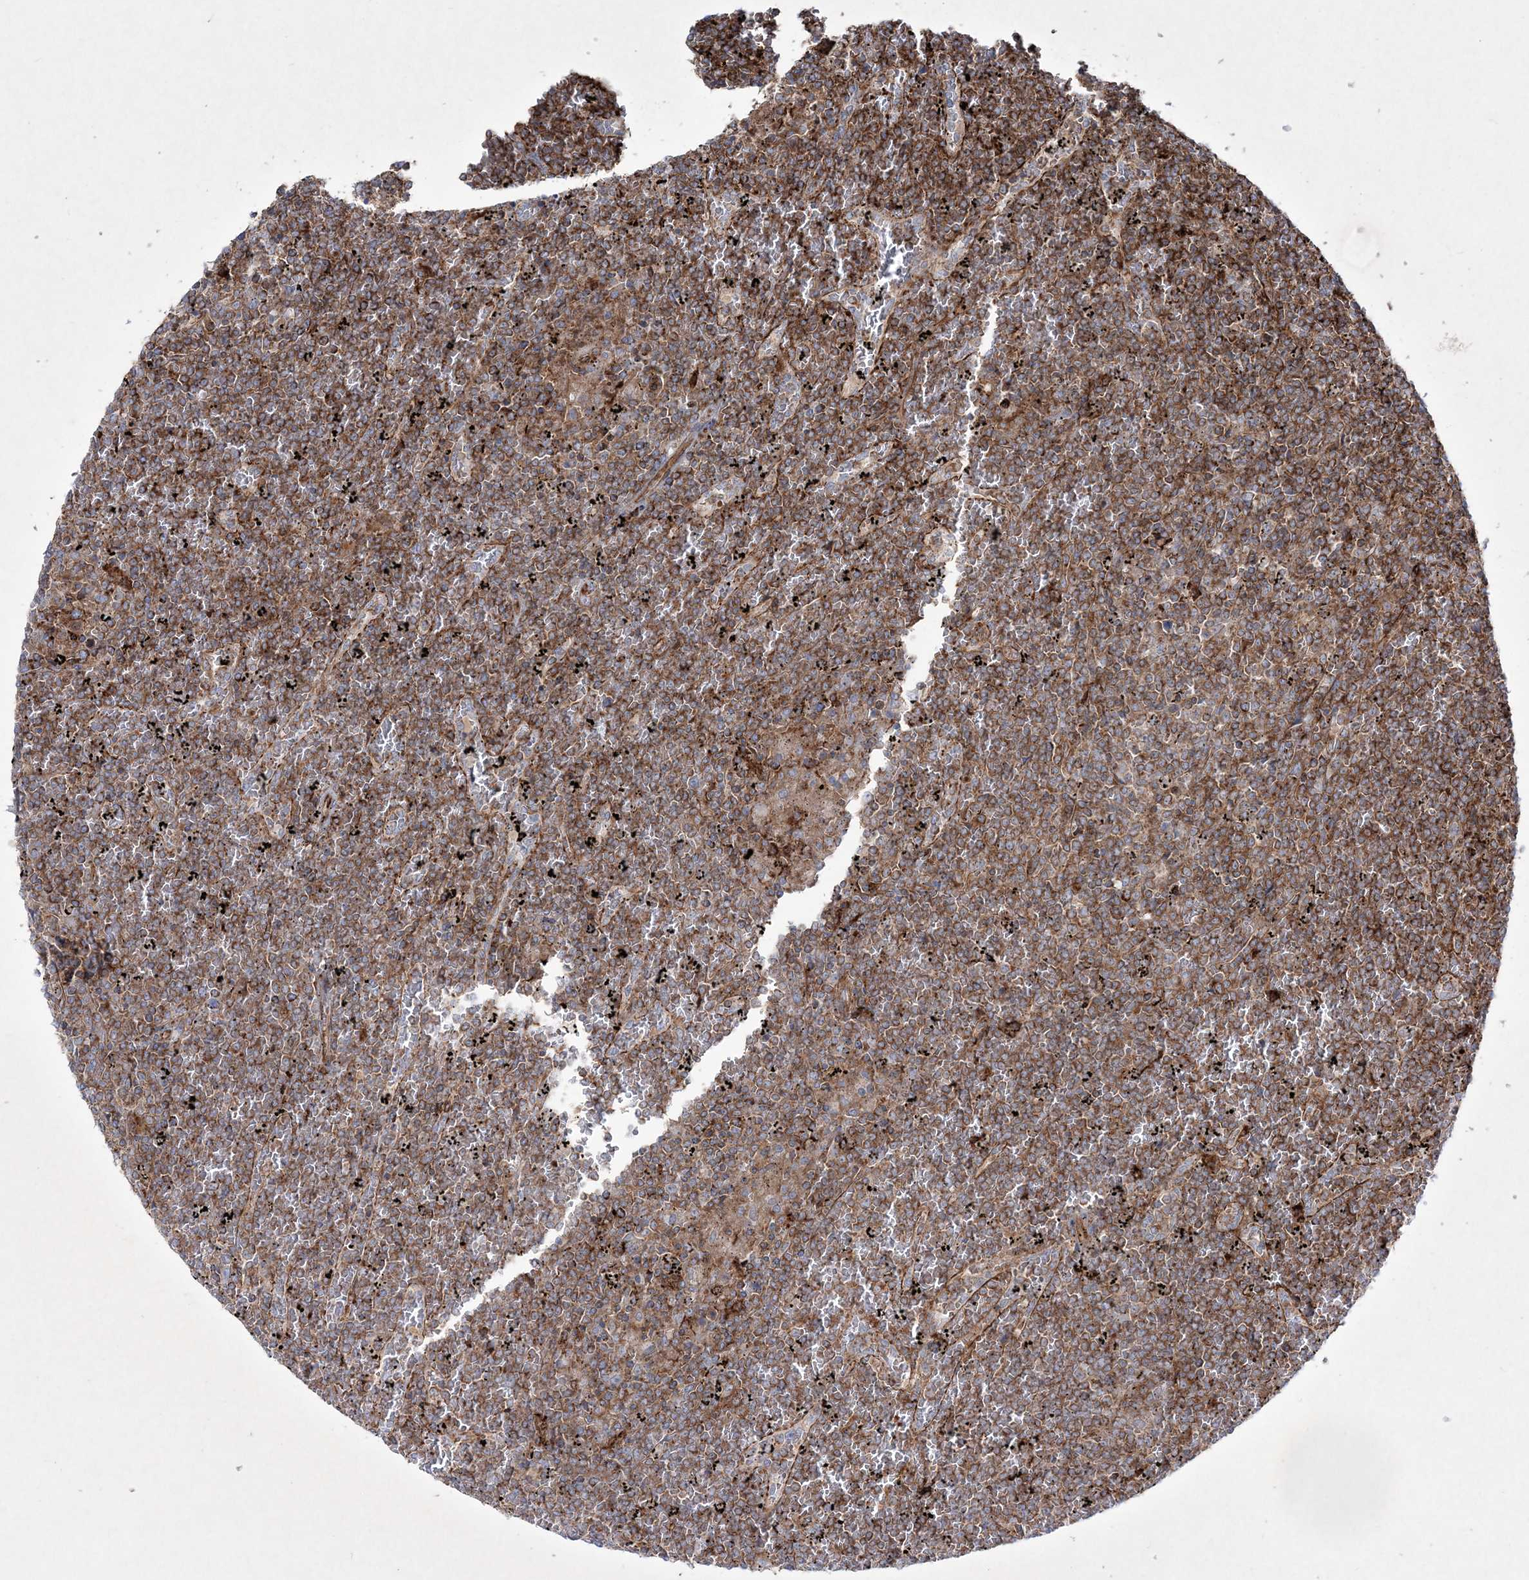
{"staining": {"intensity": "moderate", "quantity": ">75%", "location": "cytoplasmic/membranous"}, "tissue": "lymphoma", "cell_type": "Tumor cells", "image_type": "cancer", "snomed": [{"axis": "morphology", "description": "Malignant lymphoma, non-Hodgkin's type, Low grade"}, {"axis": "topography", "description": "Spleen"}], "caption": "This photomicrograph displays immunohistochemistry staining of low-grade malignant lymphoma, non-Hodgkin's type, with medium moderate cytoplasmic/membranous expression in approximately >75% of tumor cells.", "gene": "RICTOR", "patient": {"sex": "female", "age": 19}}